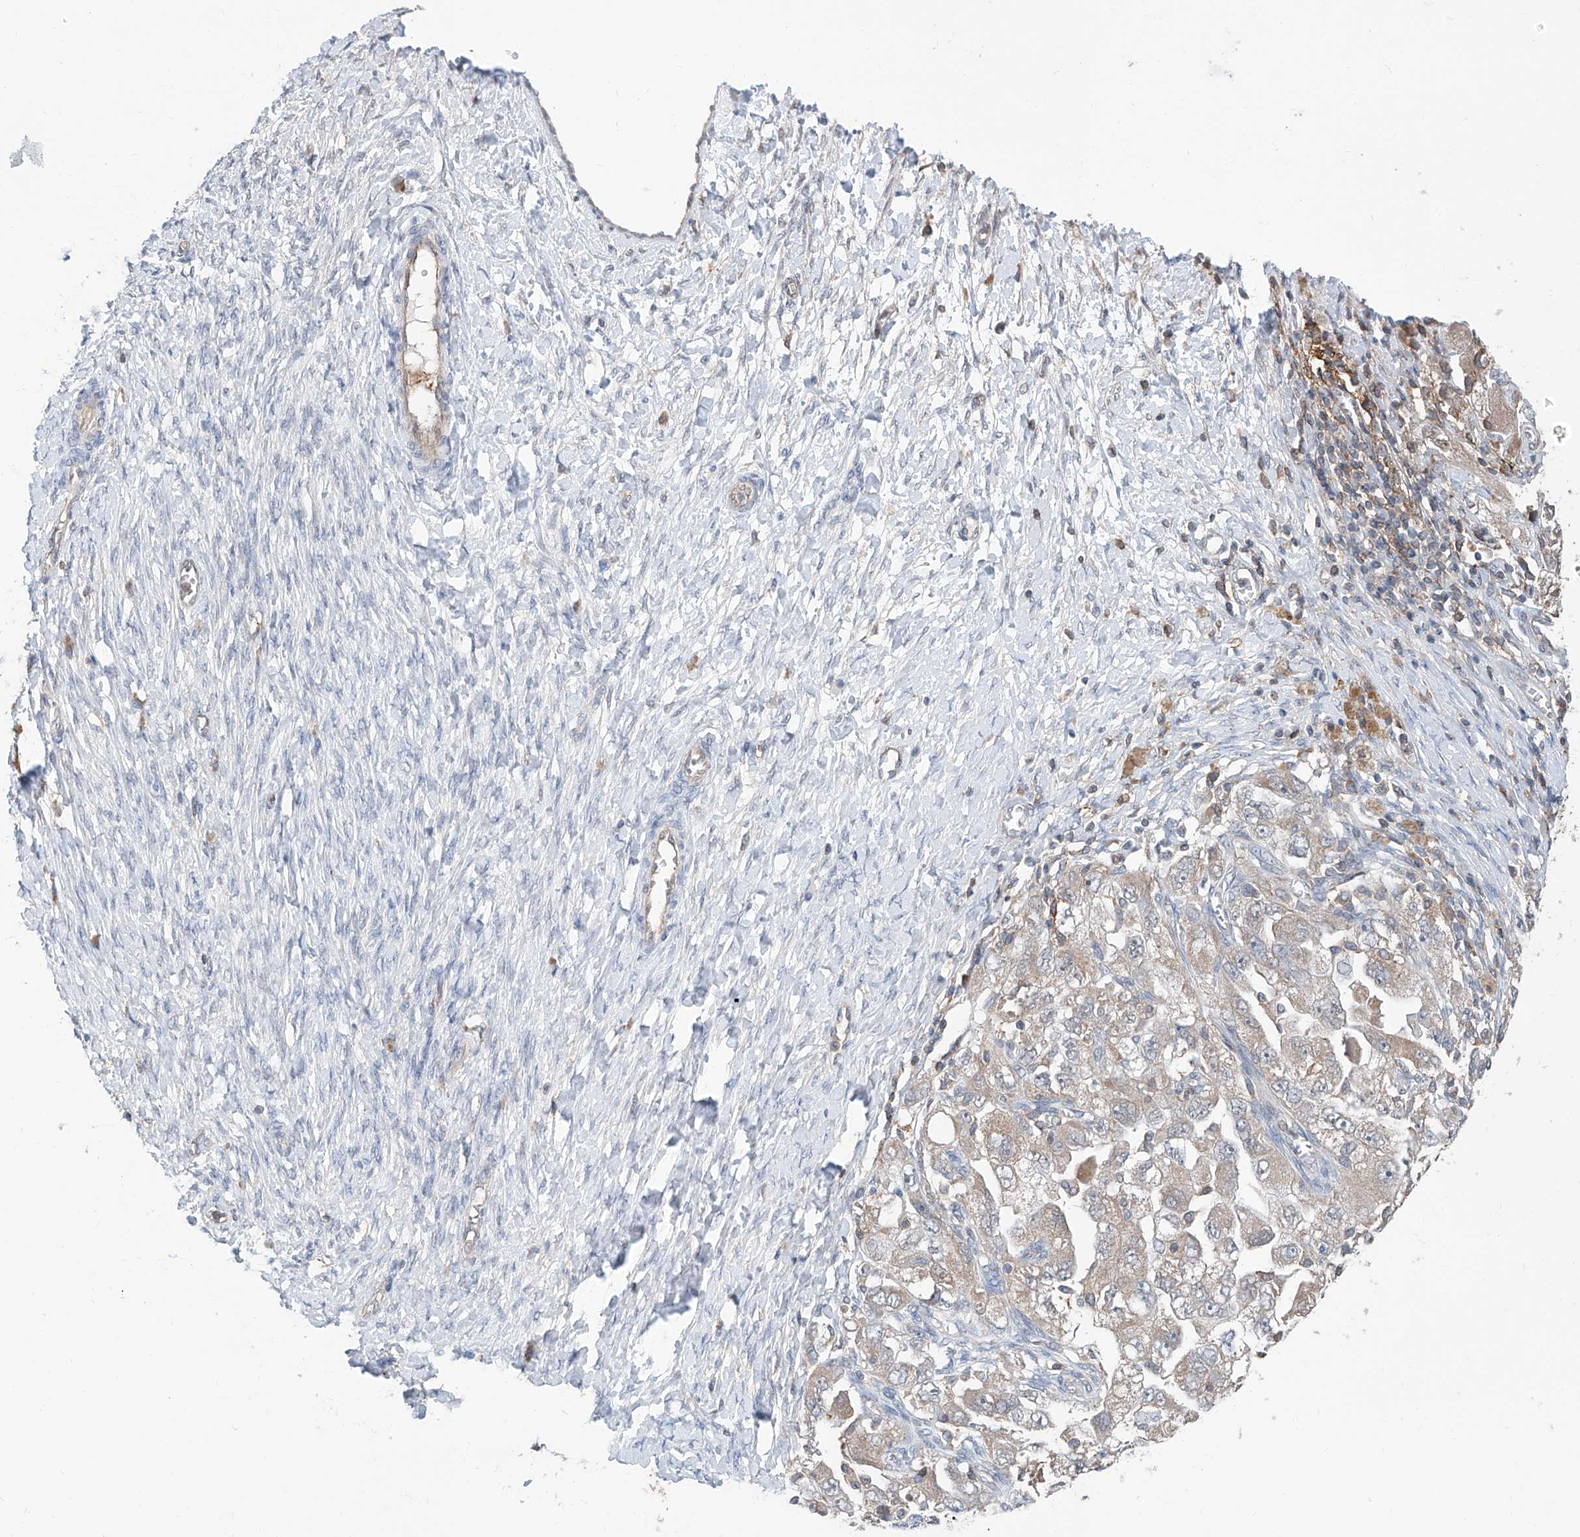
{"staining": {"intensity": "weak", "quantity": "25%-75%", "location": "cytoplasmic/membranous"}, "tissue": "ovarian cancer", "cell_type": "Tumor cells", "image_type": "cancer", "snomed": [{"axis": "morphology", "description": "Carcinoma, NOS"}, {"axis": "morphology", "description": "Cystadenocarcinoma, serous, NOS"}, {"axis": "topography", "description": "Ovary"}], "caption": "High-magnification brightfield microscopy of ovarian serous cystadenocarcinoma stained with DAB (brown) and counterstained with hematoxylin (blue). tumor cells exhibit weak cytoplasmic/membranous expression is present in about25%-75% of cells.", "gene": "KCNK10", "patient": {"sex": "female", "age": 69}}